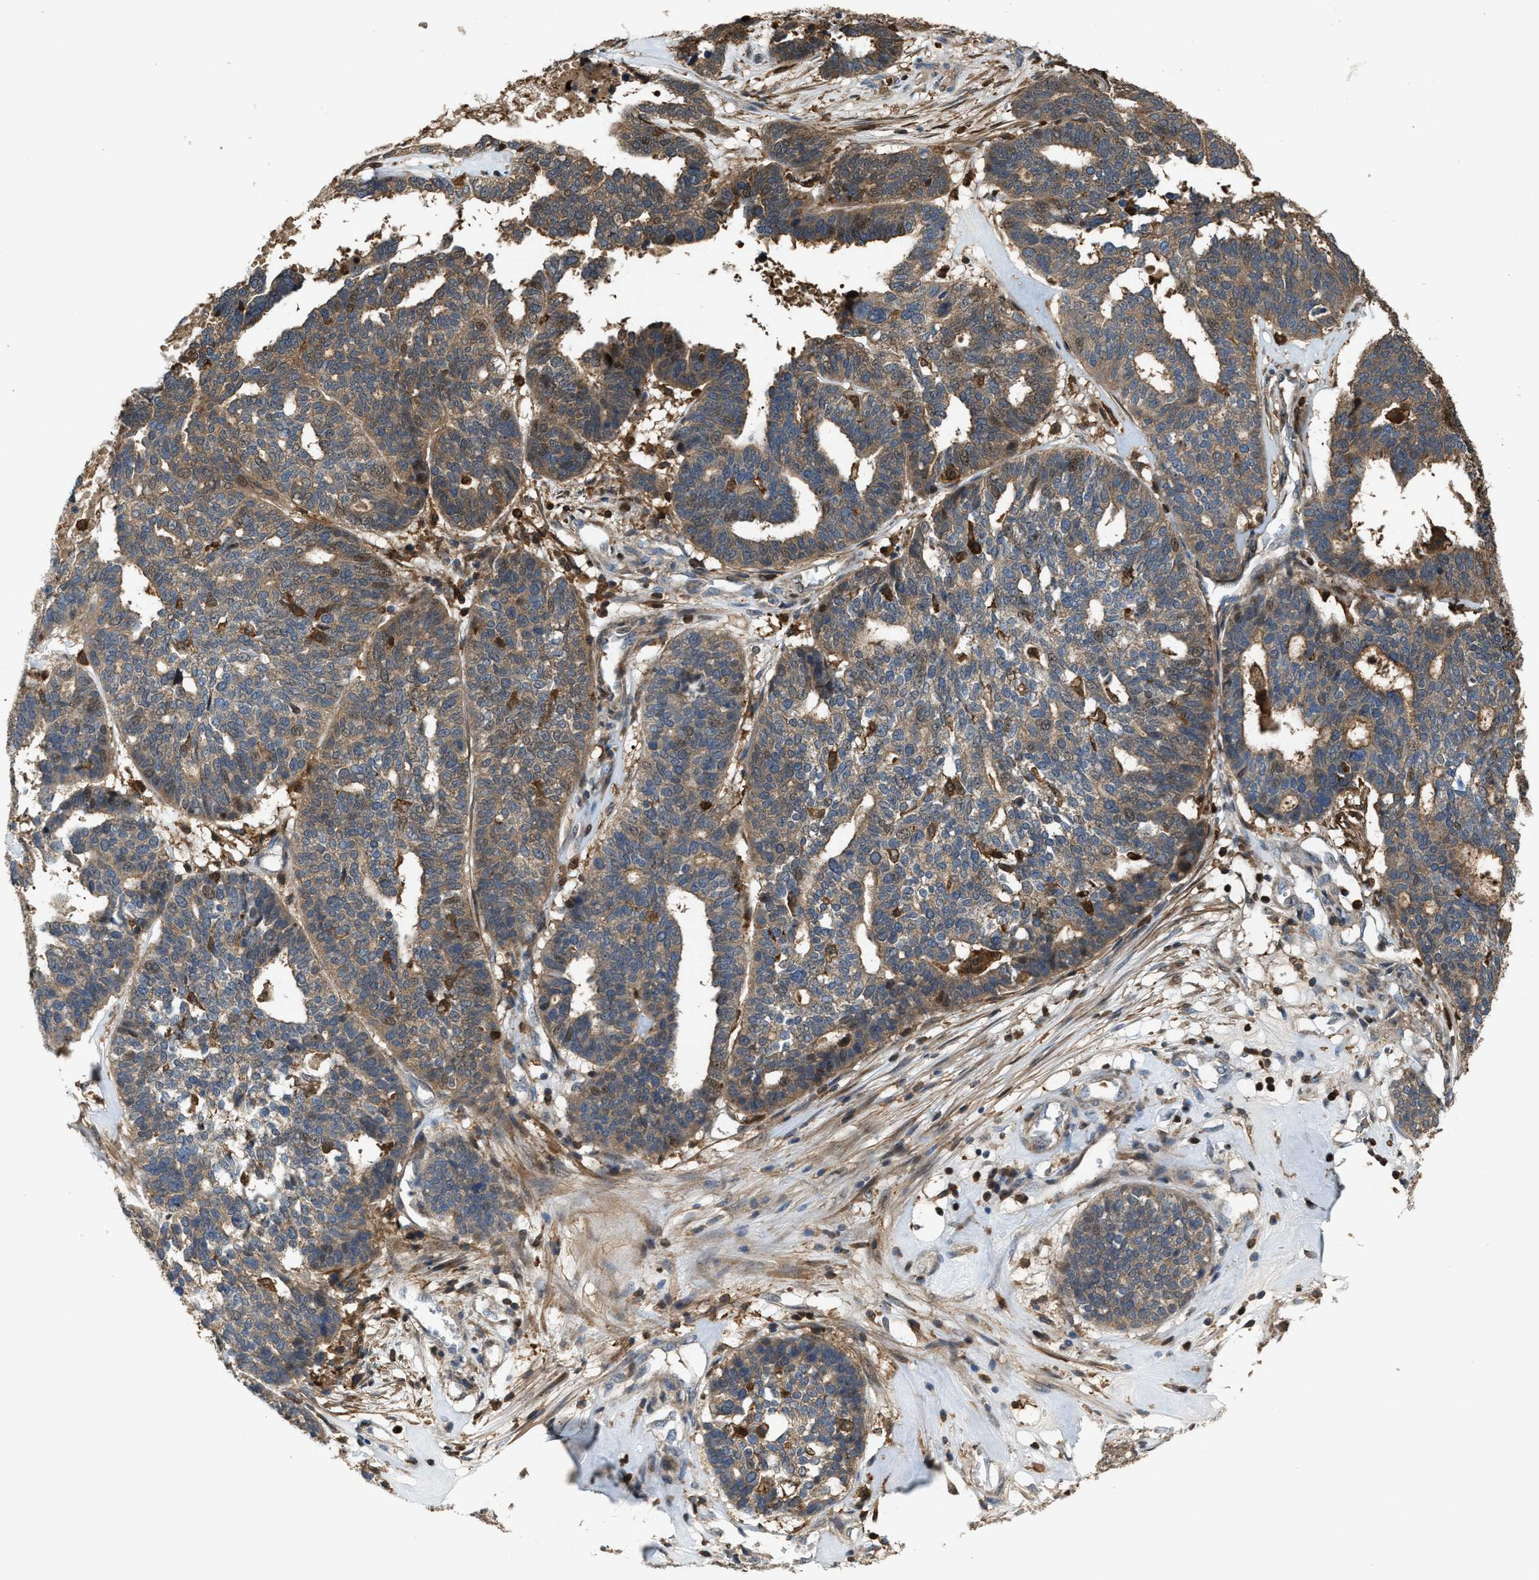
{"staining": {"intensity": "moderate", "quantity": ">75%", "location": "cytoplasmic/membranous"}, "tissue": "ovarian cancer", "cell_type": "Tumor cells", "image_type": "cancer", "snomed": [{"axis": "morphology", "description": "Cystadenocarcinoma, serous, NOS"}, {"axis": "topography", "description": "Ovary"}], "caption": "A medium amount of moderate cytoplasmic/membranous positivity is appreciated in approximately >75% of tumor cells in ovarian serous cystadenocarcinoma tissue.", "gene": "SERPINB5", "patient": {"sex": "female", "age": 59}}